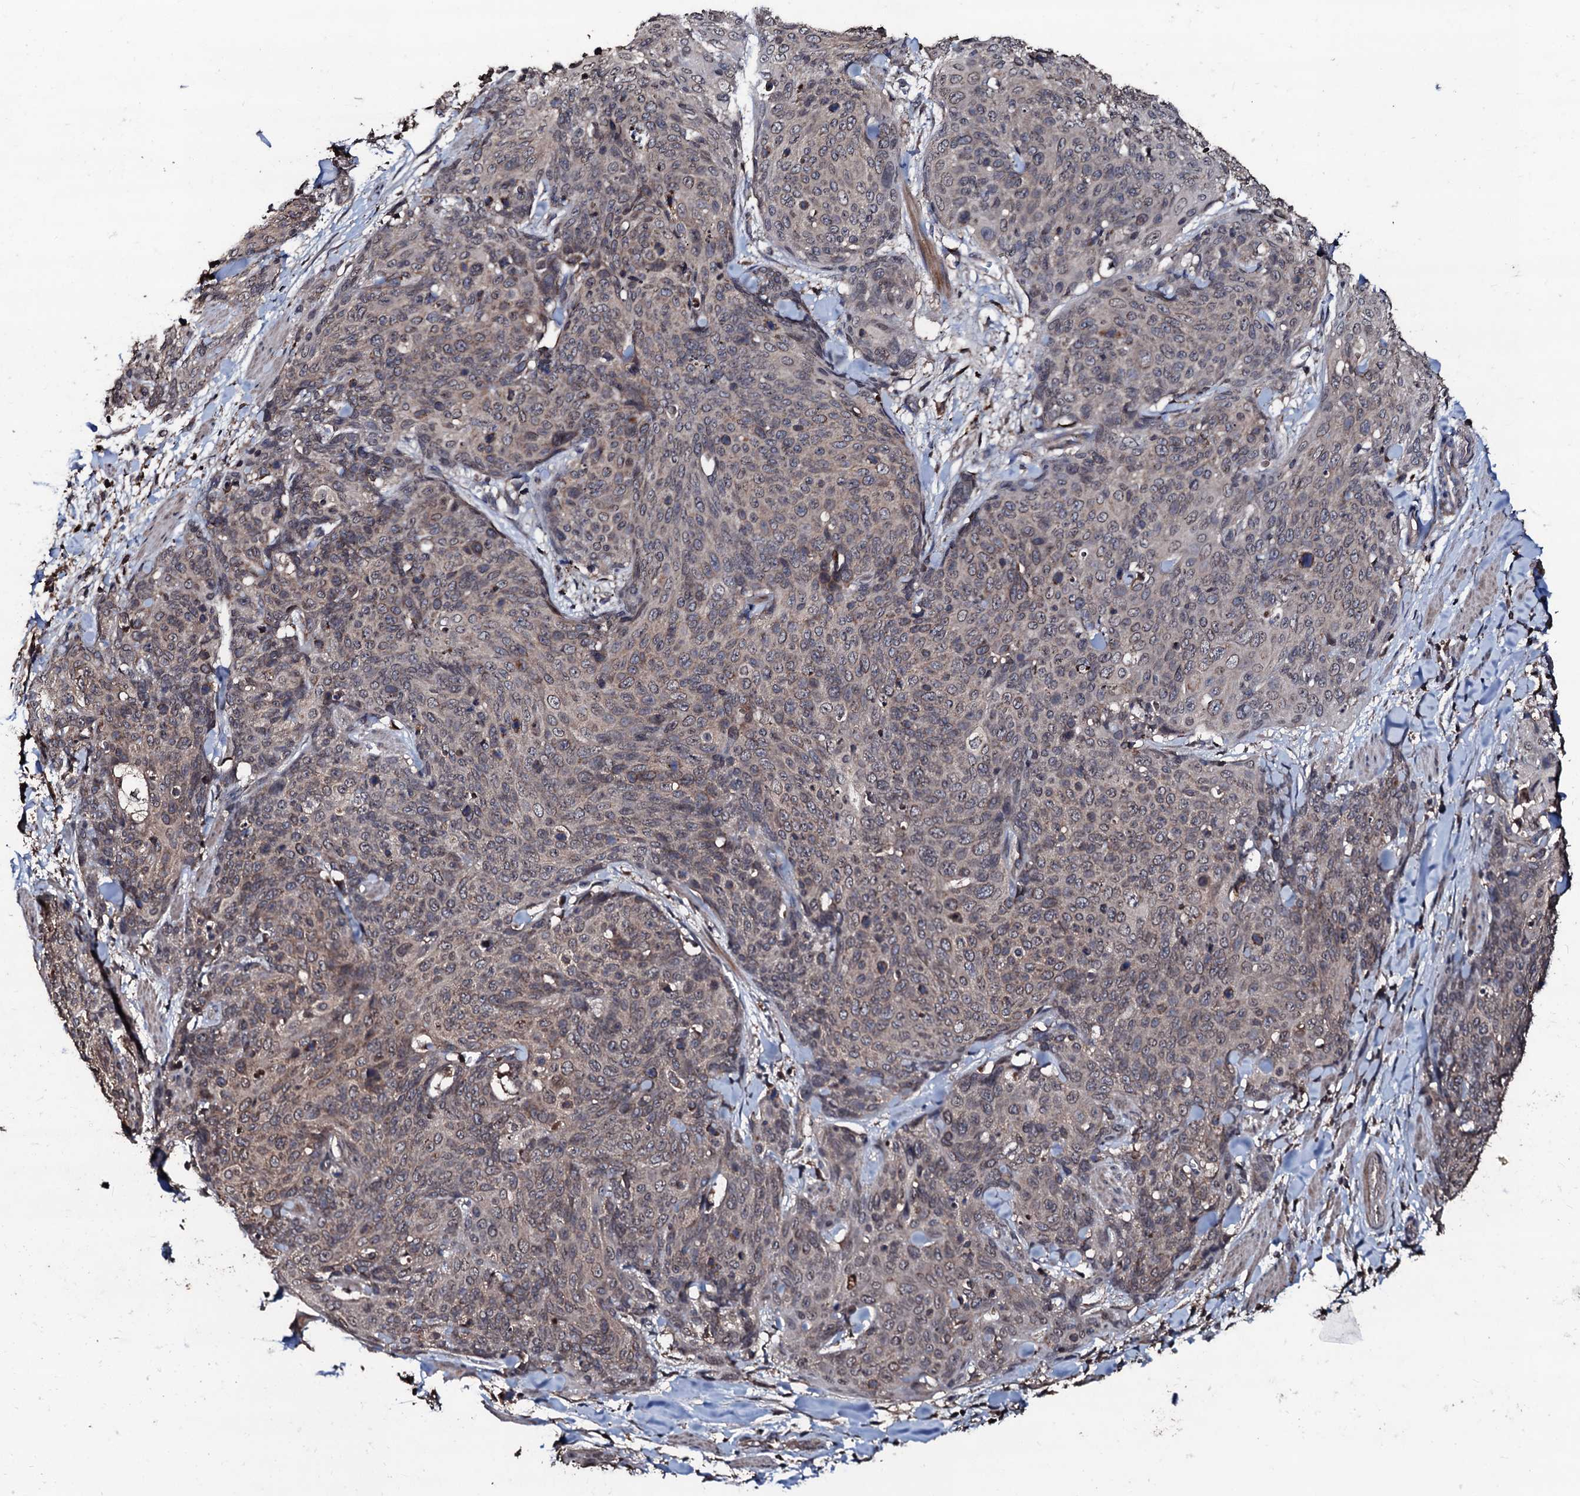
{"staining": {"intensity": "weak", "quantity": ">75%", "location": "cytoplasmic/membranous"}, "tissue": "skin cancer", "cell_type": "Tumor cells", "image_type": "cancer", "snomed": [{"axis": "morphology", "description": "Squamous cell carcinoma, NOS"}, {"axis": "topography", "description": "Skin"}, {"axis": "topography", "description": "Vulva"}], "caption": "Skin cancer (squamous cell carcinoma) tissue displays weak cytoplasmic/membranous expression in approximately >75% of tumor cells", "gene": "SDHAF2", "patient": {"sex": "female", "age": 85}}